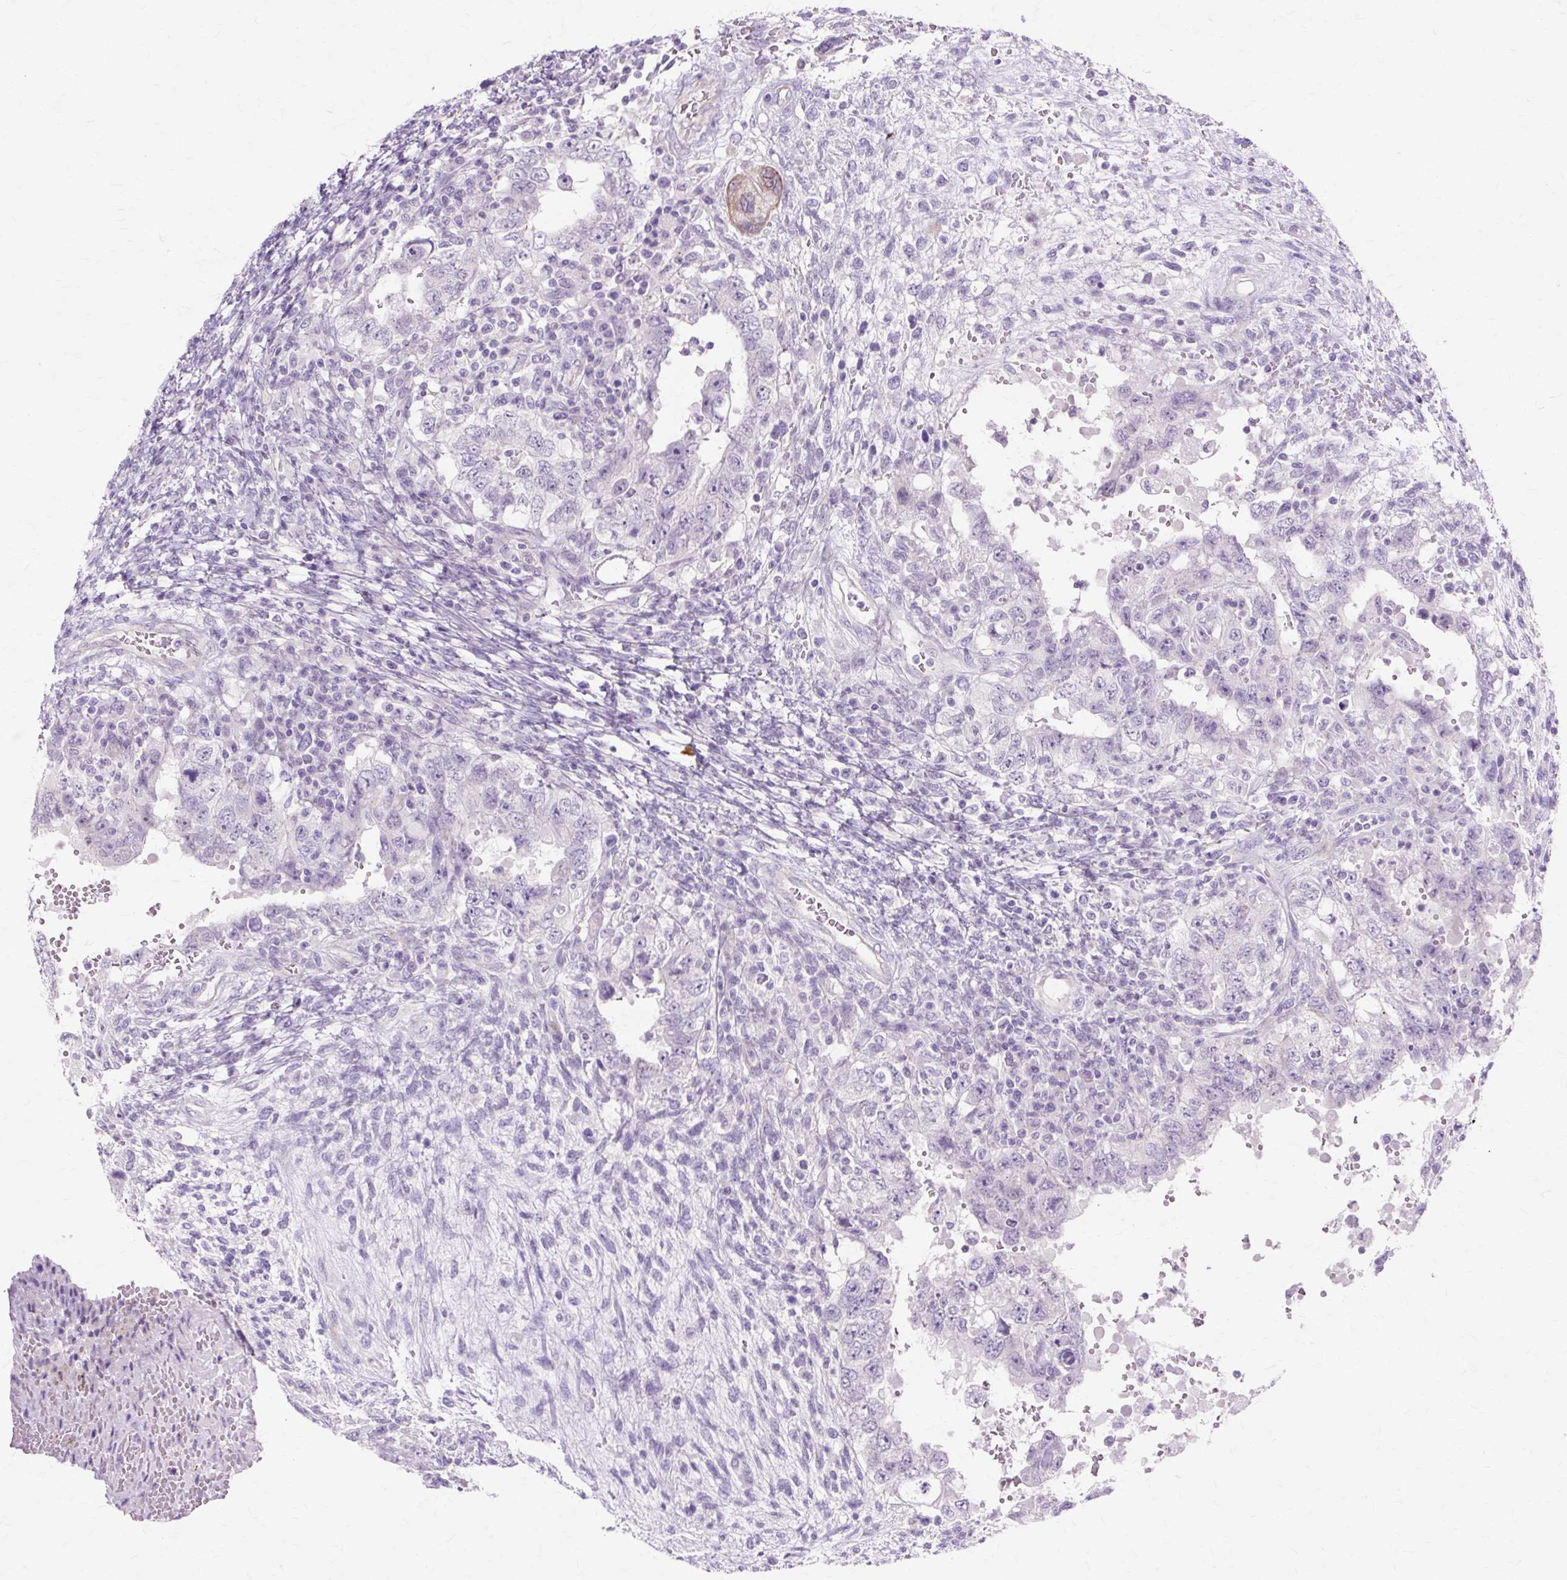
{"staining": {"intensity": "negative", "quantity": "none", "location": "none"}, "tissue": "testis cancer", "cell_type": "Tumor cells", "image_type": "cancer", "snomed": [{"axis": "morphology", "description": "Carcinoma, Embryonal, NOS"}, {"axis": "topography", "description": "Testis"}], "caption": "Immunohistochemistry (IHC) micrograph of testis cancer stained for a protein (brown), which exhibits no staining in tumor cells.", "gene": "ZNF35", "patient": {"sex": "male", "age": 26}}